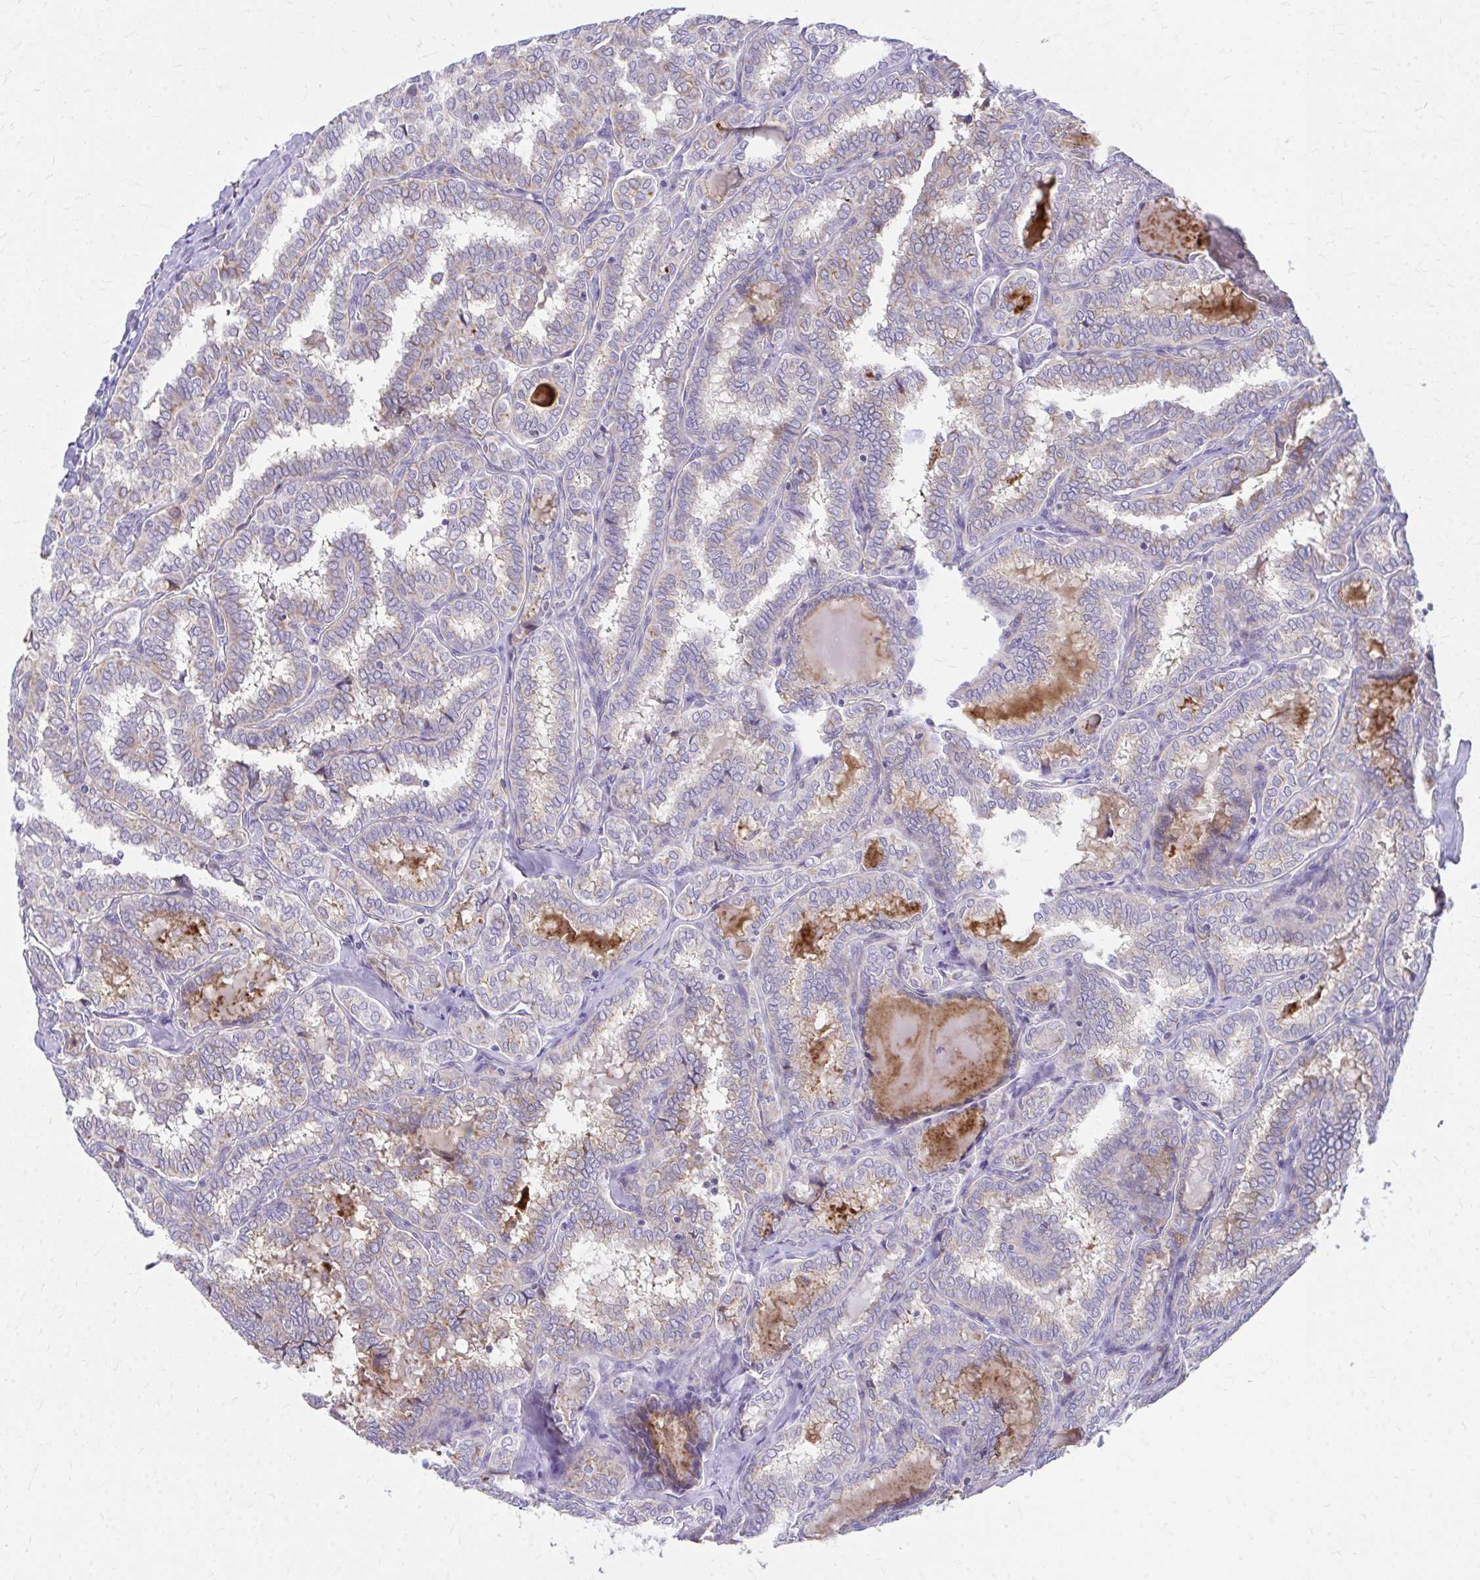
{"staining": {"intensity": "weak", "quantity": "<25%", "location": "cytoplasmic/membranous"}, "tissue": "thyroid cancer", "cell_type": "Tumor cells", "image_type": "cancer", "snomed": [{"axis": "morphology", "description": "Papillary adenocarcinoma, NOS"}, {"axis": "topography", "description": "Thyroid gland"}], "caption": "Image shows no protein positivity in tumor cells of thyroid cancer tissue.", "gene": "MRPL19", "patient": {"sex": "female", "age": 30}}